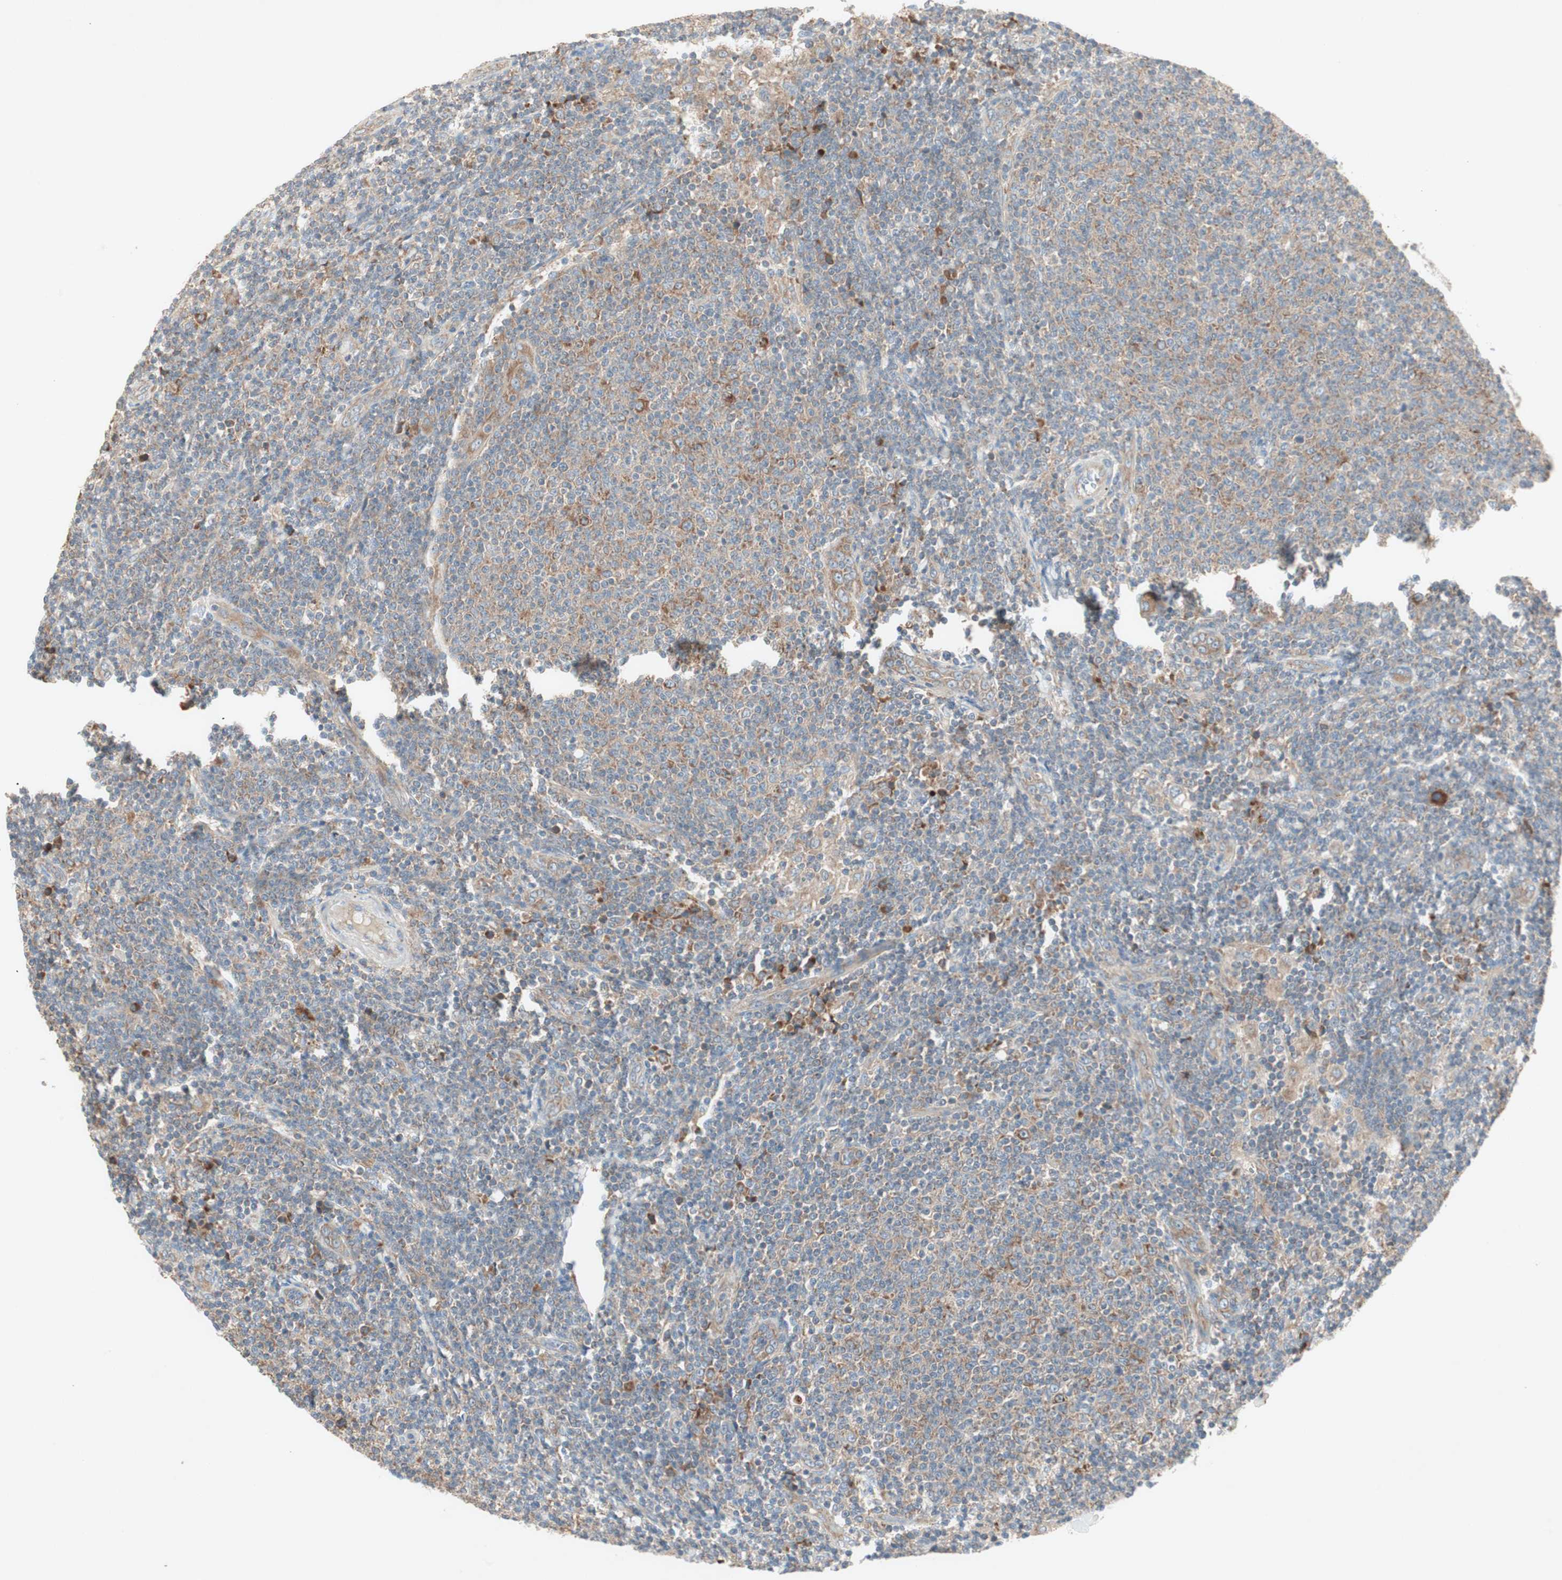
{"staining": {"intensity": "moderate", "quantity": ">75%", "location": "cytoplasmic/membranous"}, "tissue": "lymphoma", "cell_type": "Tumor cells", "image_type": "cancer", "snomed": [{"axis": "morphology", "description": "Malignant lymphoma, non-Hodgkin's type, Low grade"}, {"axis": "topography", "description": "Lymph node"}], "caption": "This image demonstrates lymphoma stained with IHC to label a protein in brown. The cytoplasmic/membranous of tumor cells show moderate positivity for the protein. Nuclei are counter-stained blue.", "gene": "RPL23", "patient": {"sex": "male", "age": 66}}